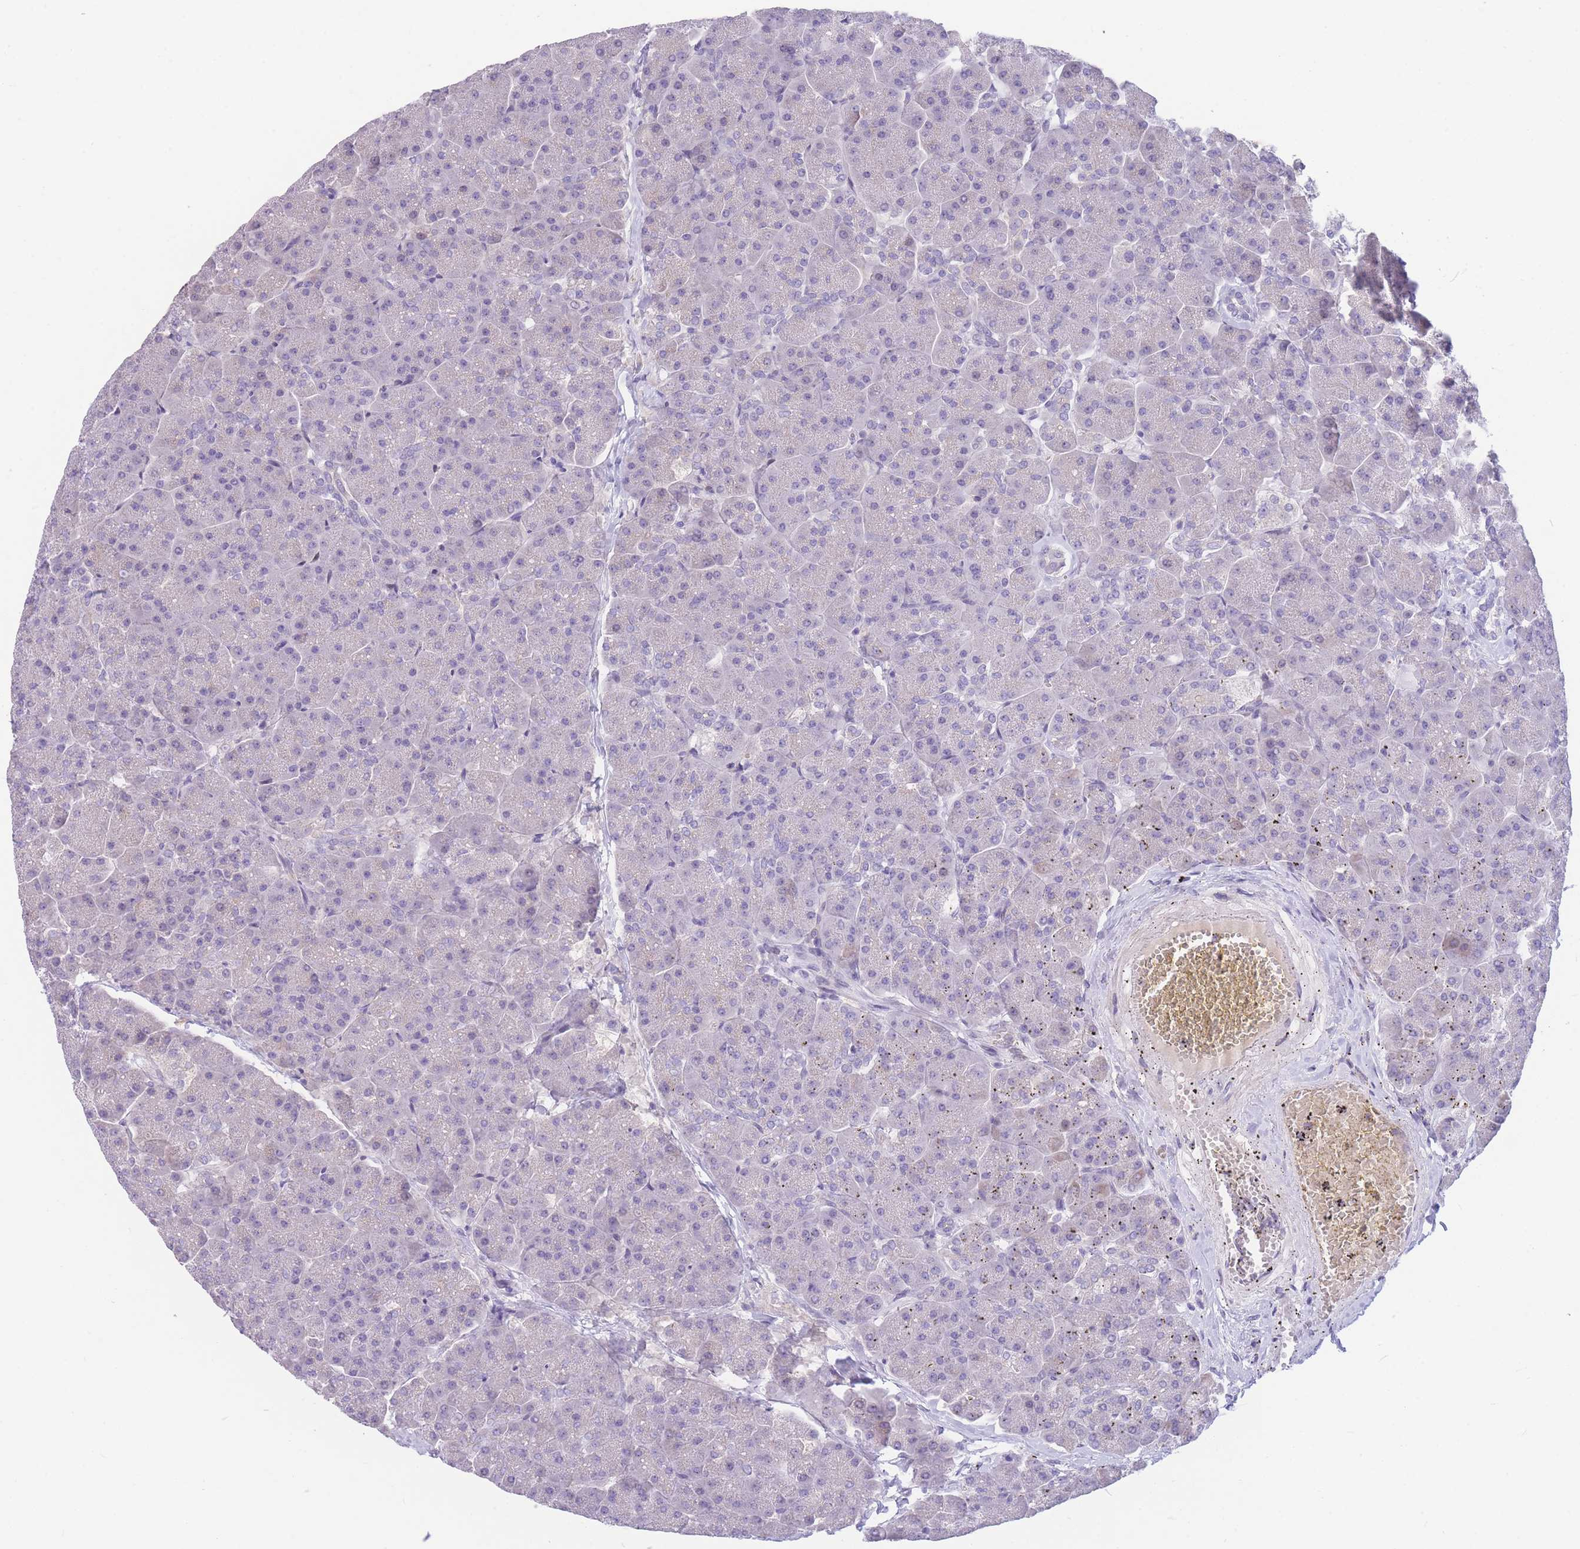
{"staining": {"intensity": "weak", "quantity": "<25%", "location": "nuclear"}, "tissue": "pancreas", "cell_type": "Exocrine glandular cells", "image_type": "normal", "snomed": [{"axis": "morphology", "description": "Normal tissue, NOS"}, {"axis": "topography", "description": "Pancreas"}, {"axis": "topography", "description": "Peripheral nerve tissue"}], "caption": "Exocrine glandular cells show no significant staining in benign pancreas. The staining was performed using DAB (3,3'-diaminobenzidine) to visualize the protein expression in brown, while the nuclei were stained in blue with hematoxylin (Magnification: 20x).", "gene": "SHCBP1", "patient": {"sex": "male", "age": 54}}